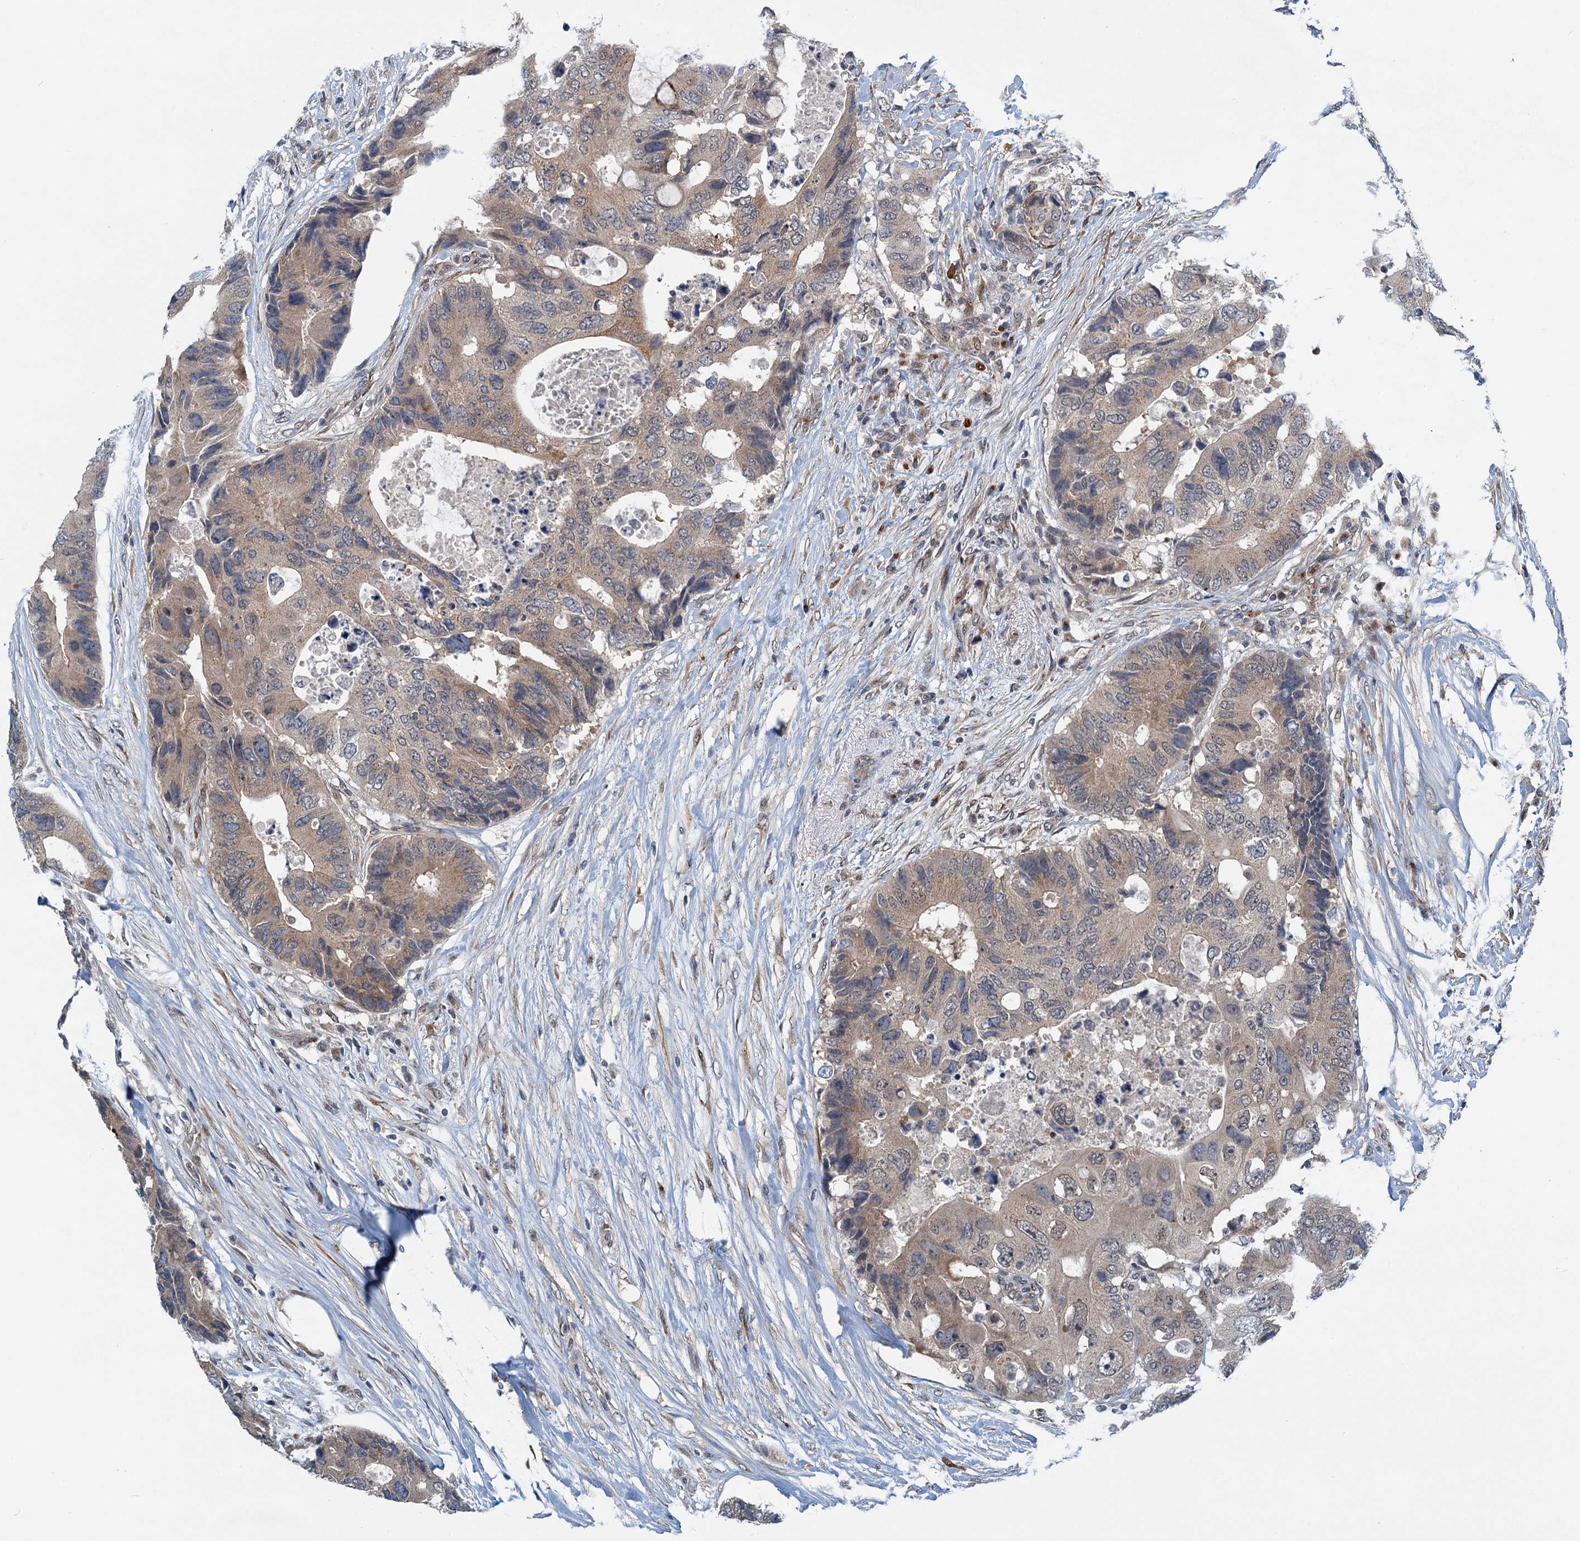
{"staining": {"intensity": "weak", "quantity": "25%-75%", "location": "cytoplasmic/membranous"}, "tissue": "colorectal cancer", "cell_type": "Tumor cells", "image_type": "cancer", "snomed": [{"axis": "morphology", "description": "Adenocarcinoma, NOS"}, {"axis": "topography", "description": "Colon"}], "caption": "A histopathology image of human adenocarcinoma (colorectal) stained for a protein shows weak cytoplasmic/membranous brown staining in tumor cells. (DAB = brown stain, brightfield microscopy at high magnification).", "gene": "DYNC2I2", "patient": {"sex": "male", "age": 71}}